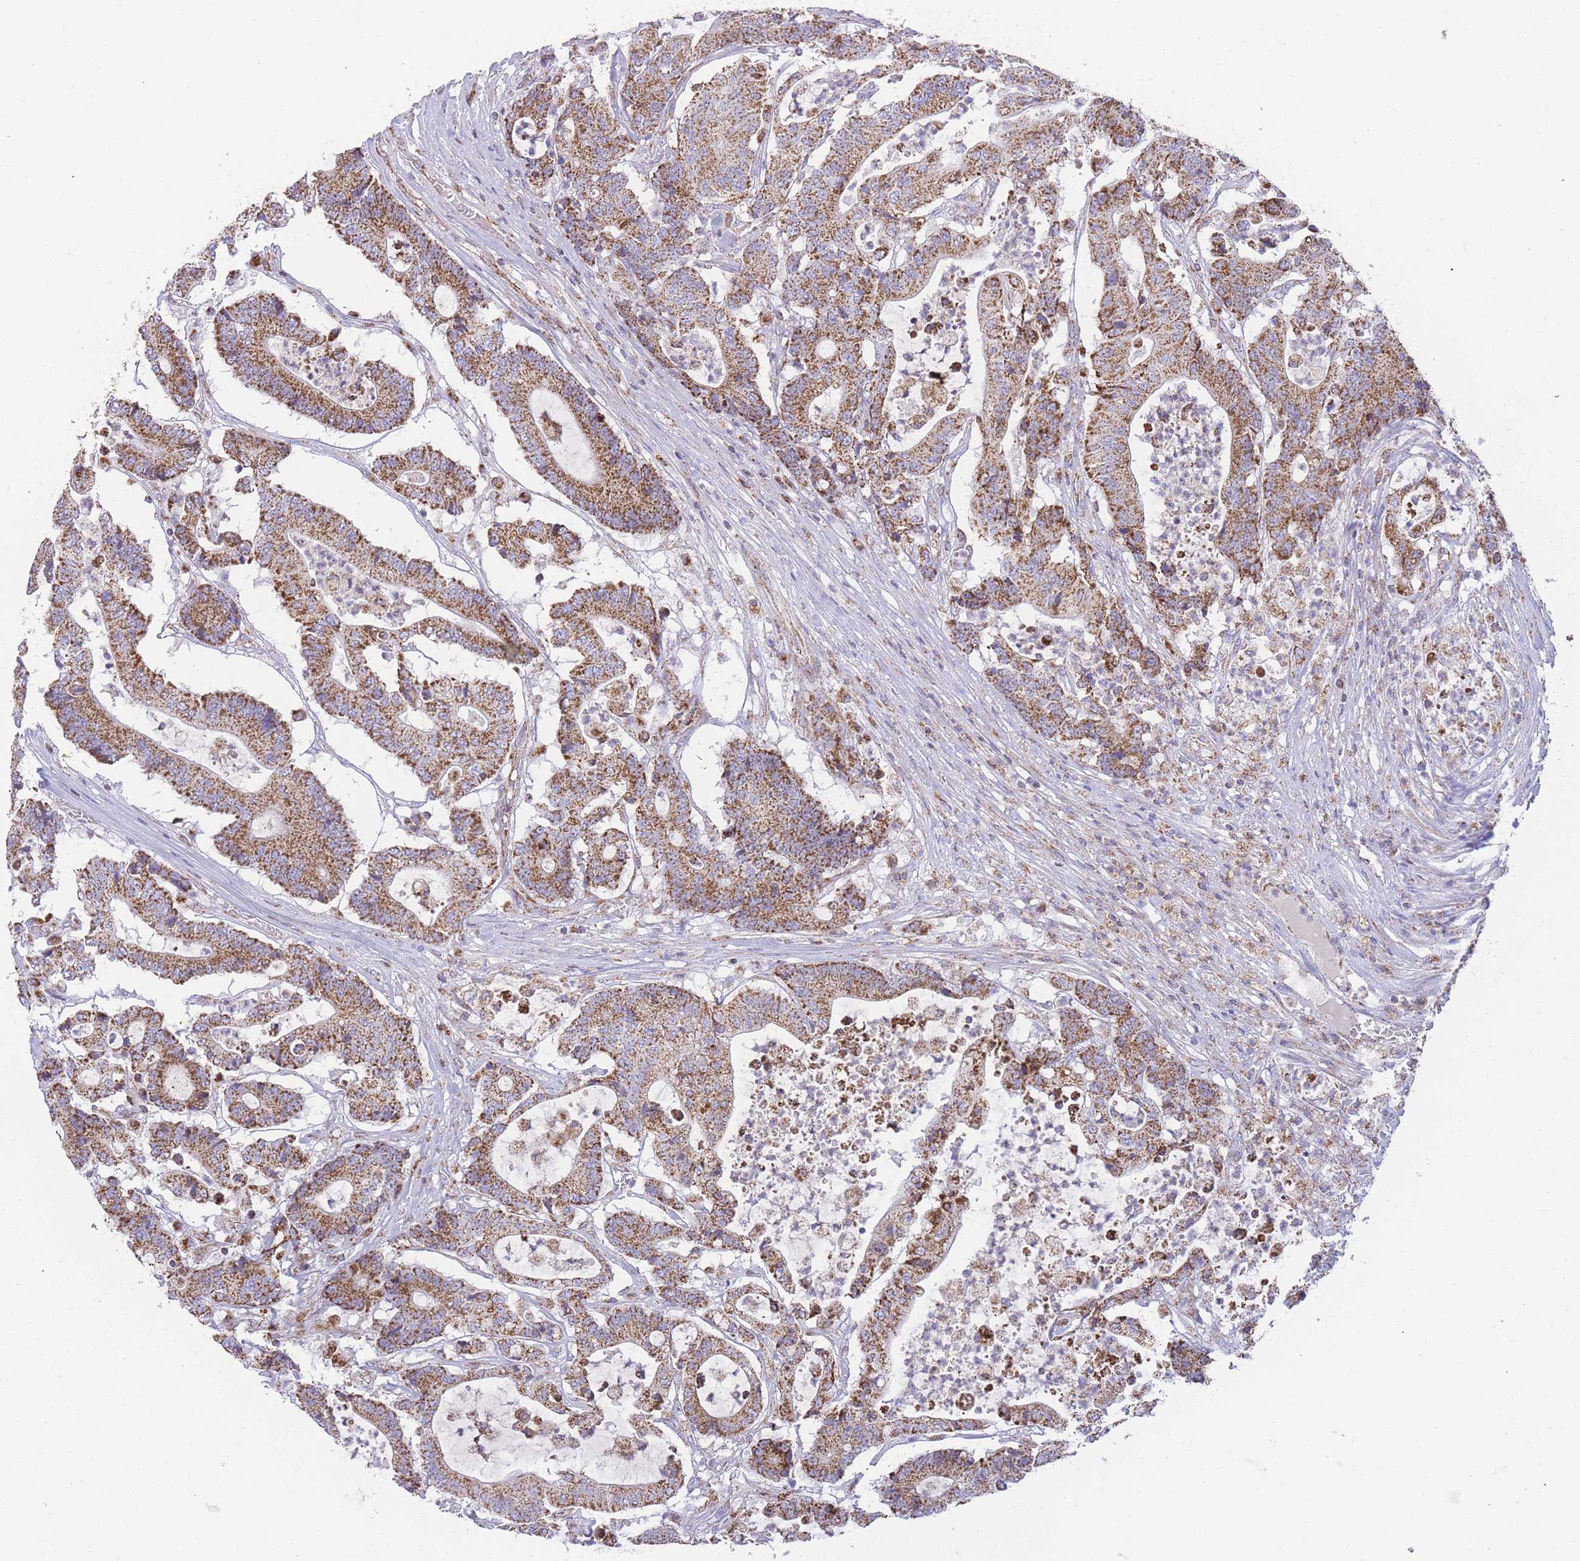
{"staining": {"intensity": "strong", "quantity": ">75%", "location": "cytoplasmic/membranous"}, "tissue": "colorectal cancer", "cell_type": "Tumor cells", "image_type": "cancer", "snomed": [{"axis": "morphology", "description": "Adenocarcinoma, NOS"}, {"axis": "topography", "description": "Colon"}], "caption": "Strong cytoplasmic/membranous protein positivity is present in about >75% of tumor cells in colorectal cancer. The protein of interest is stained brown, and the nuclei are stained in blue (DAB (3,3'-diaminobenzidine) IHC with brightfield microscopy, high magnification).", "gene": "GSTM1", "patient": {"sex": "female", "age": 84}}